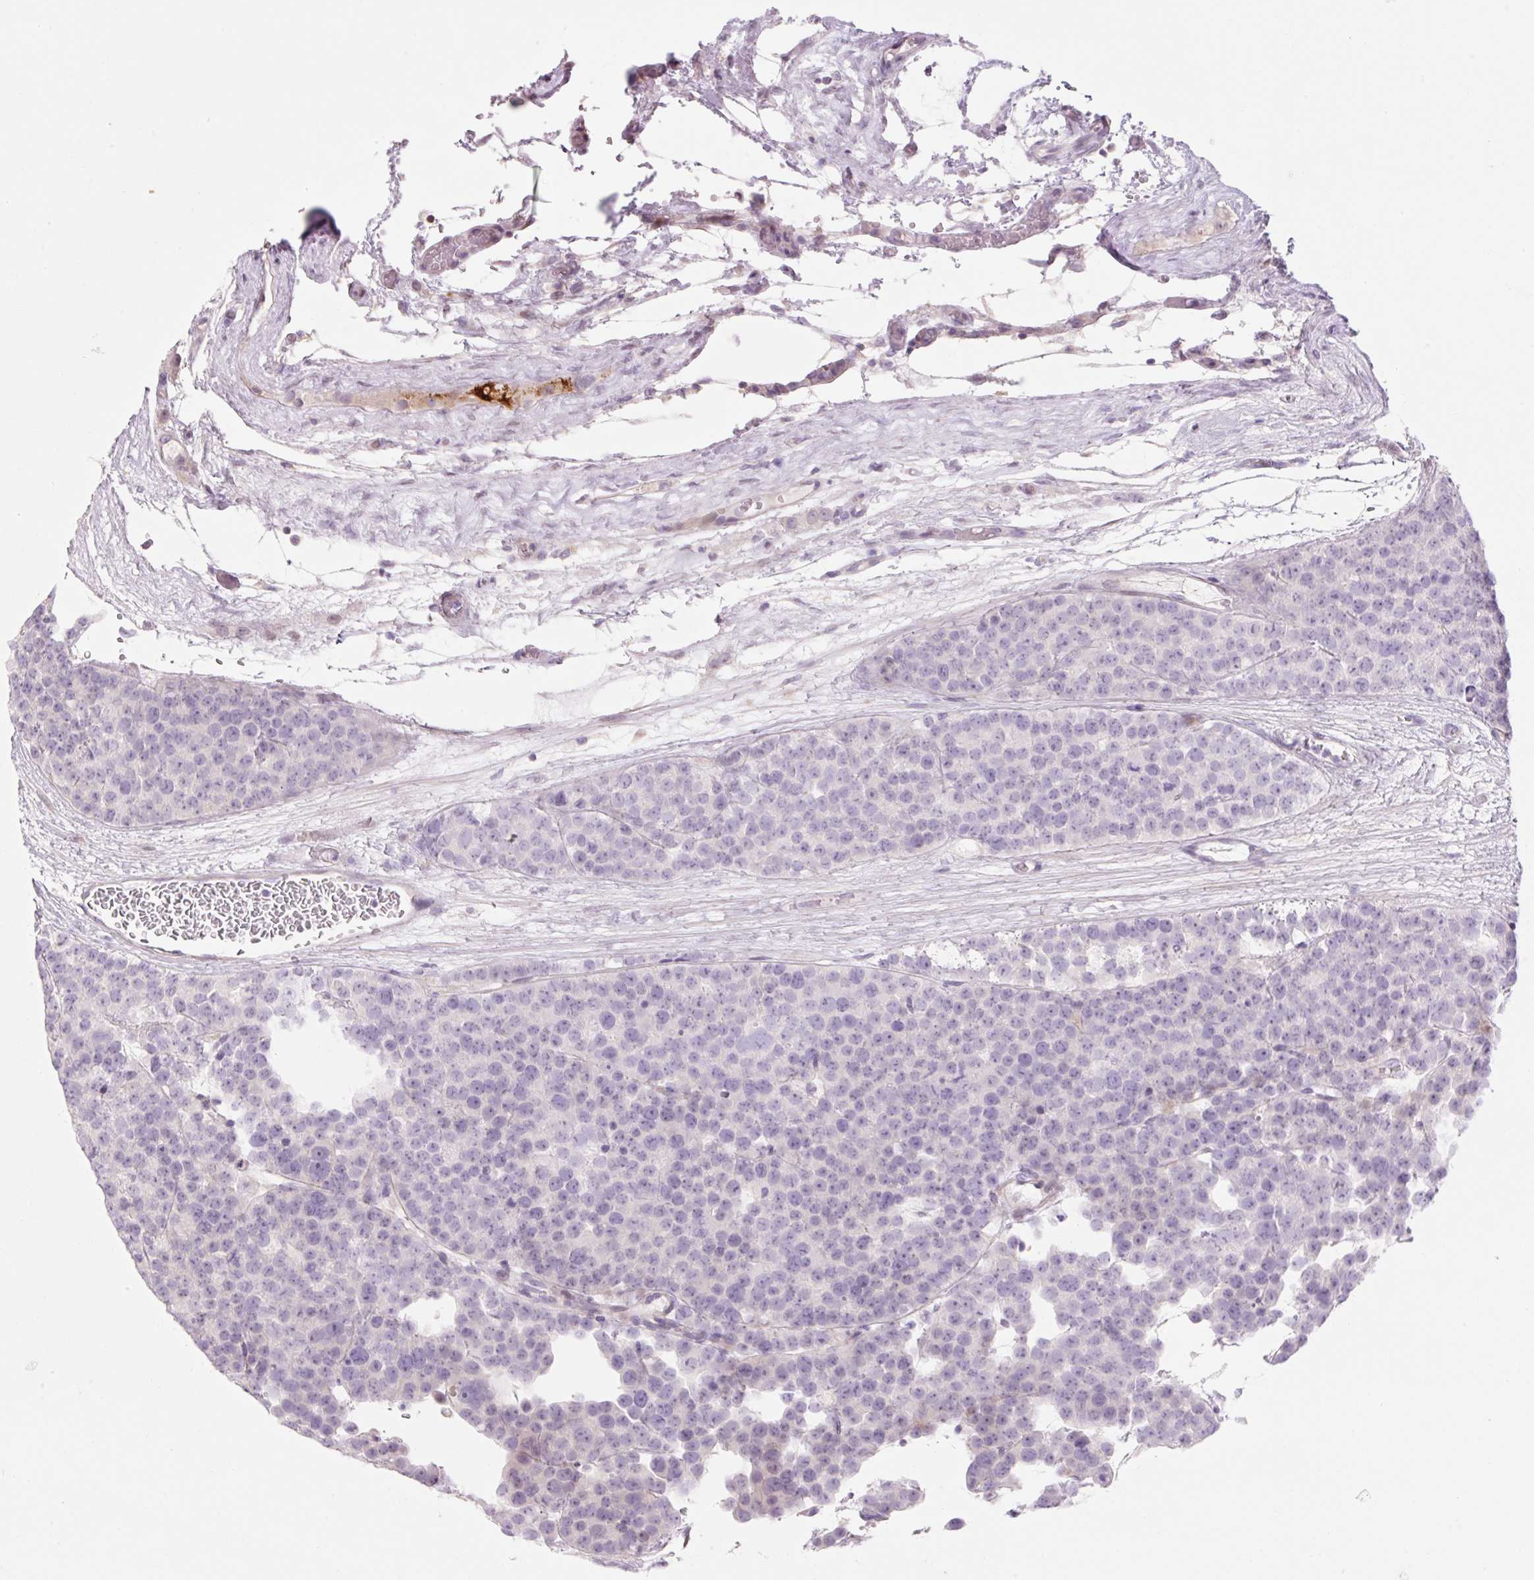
{"staining": {"intensity": "negative", "quantity": "none", "location": "none"}, "tissue": "testis cancer", "cell_type": "Tumor cells", "image_type": "cancer", "snomed": [{"axis": "morphology", "description": "Seminoma, NOS"}, {"axis": "topography", "description": "Testis"}], "caption": "Human testis cancer (seminoma) stained for a protein using immunohistochemistry exhibits no expression in tumor cells.", "gene": "ZNF552", "patient": {"sex": "male", "age": 71}}